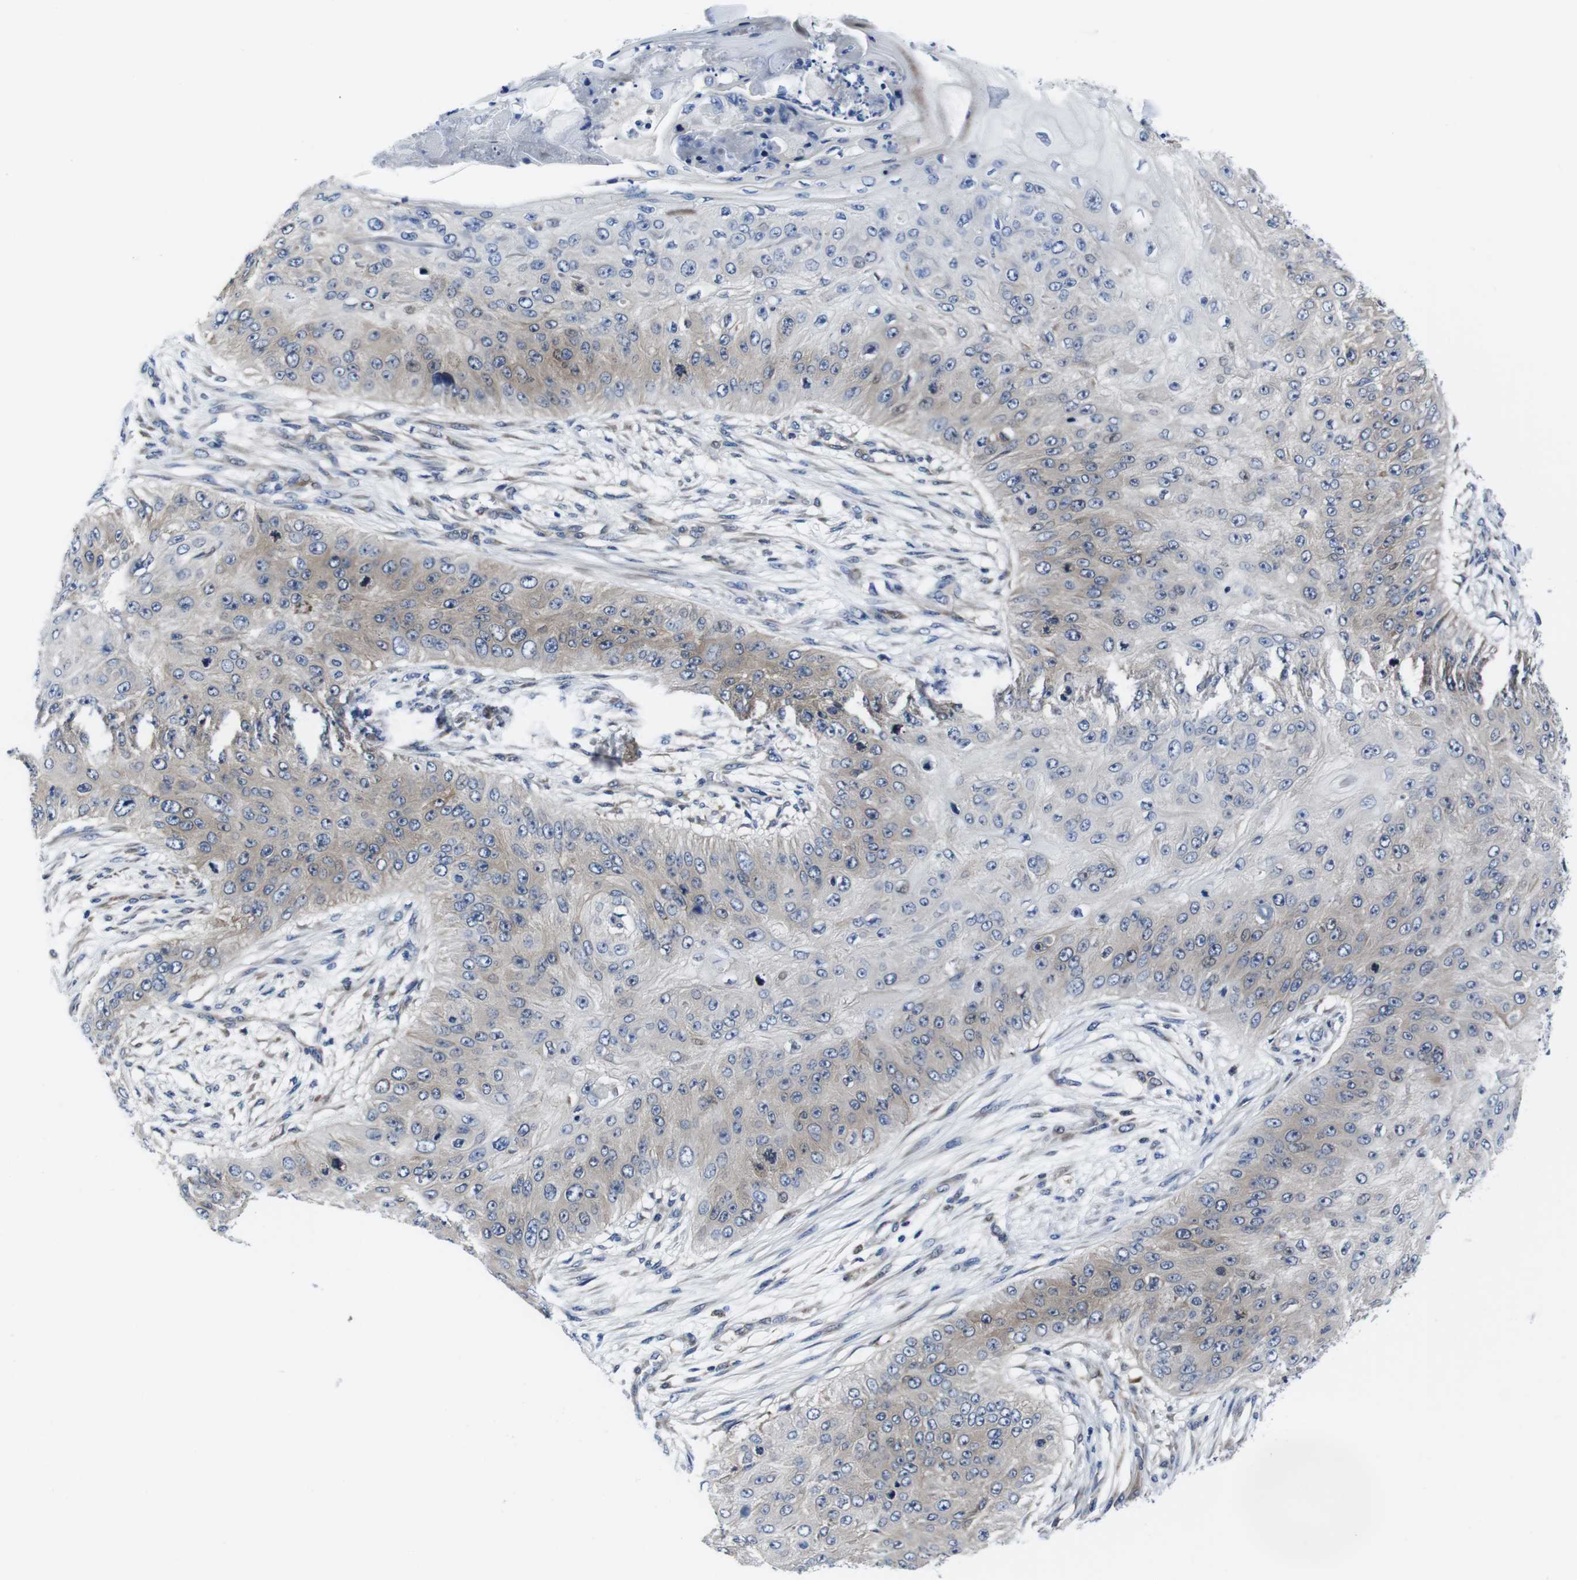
{"staining": {"intensity": "weak", "quantity": "25%-75%", "location": "cytoplasmic/membranous"}, "tissue": "skin cancer", "cell_type": "Tumor cells", "image_type": "cancer", "snomed": [{"axis": "morphology", "description": "Squamous cell carcinoma, NOS"}, {"axis": "topography", "description": "Skin"}], "caption": "An immunohistochemistry image of neoplastic tissue is shown. Protein staining in brown labels weak cytoplasmic/membranous positivity in skin squamous cell carcinoma within tumor cells. The protein of interest is stained brown, and the nuclei are stained in blue (DAB IHC with brightfield microscopy, high magnification).", "gene": "EIF4A1", "patient": {"sex": "female", "age": 80}}